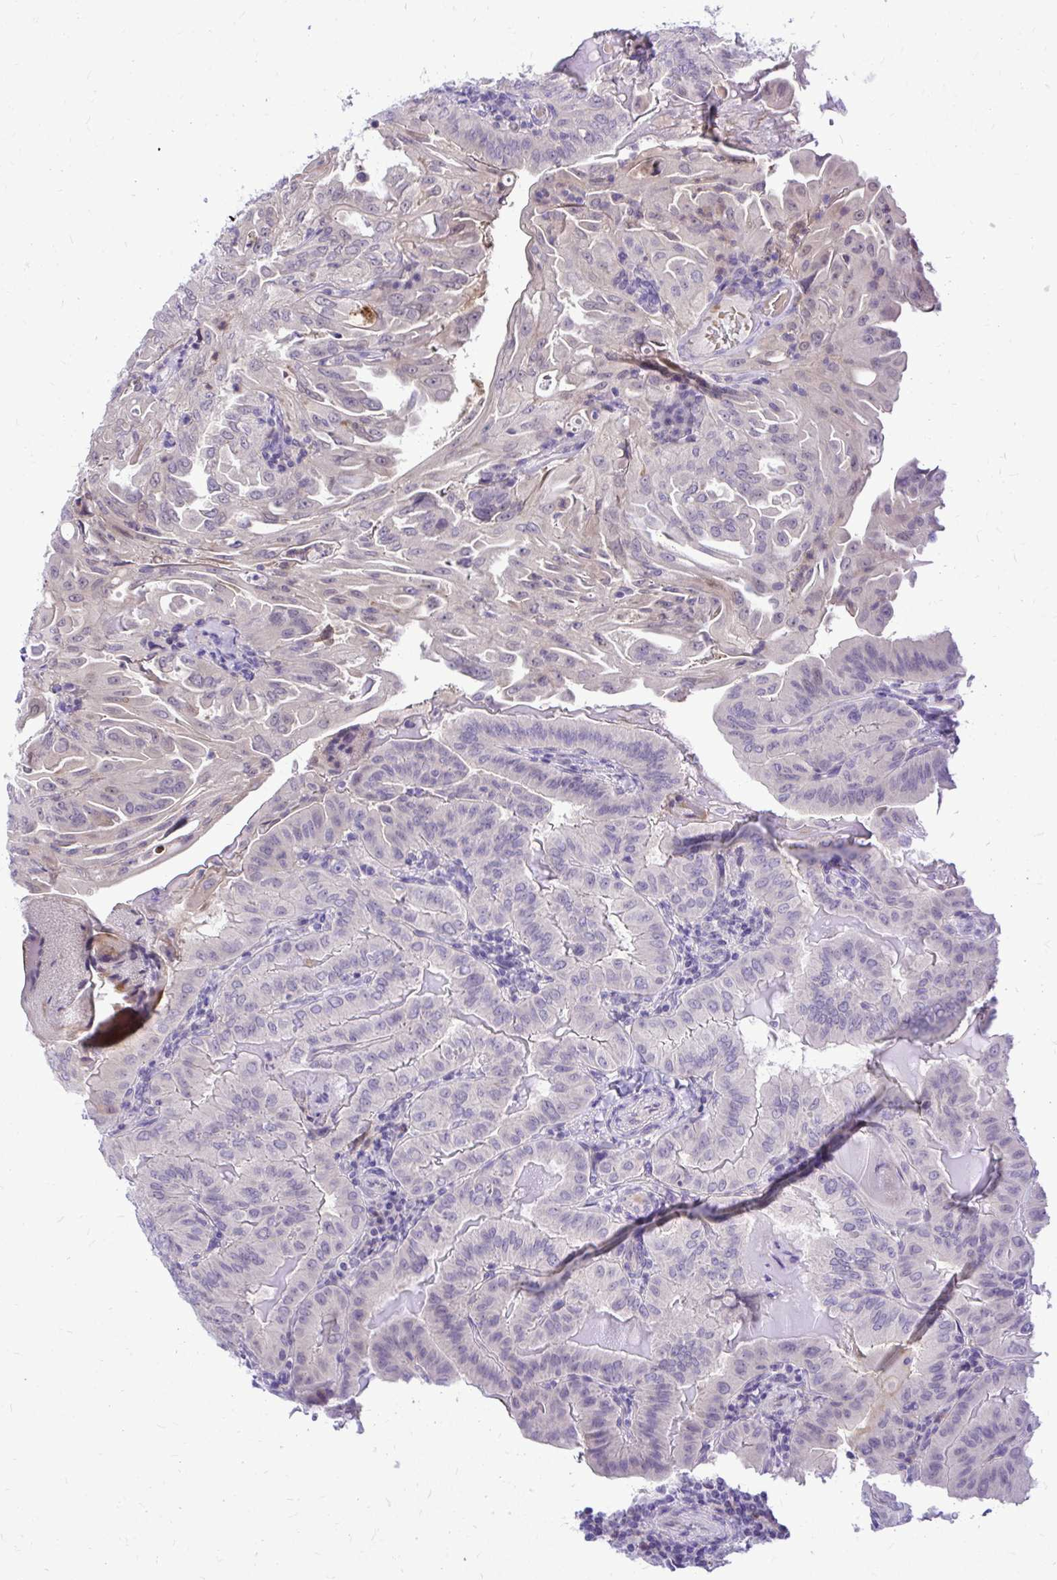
{"staining": {"intensity": "negative", "quantity": "none", "location": "none"}, "tissue": "thyroid cancer", "cell_type": "Tumor cells", "image_type": "cancer", "snomed": [{"axis": "morphology", "description": "Papillary adenocarcinoma, NOS"}, {"axis": "topography", "description": "Thyroid gland"}], "caption": "Thyroid cancer (papillary adenocarcinoma) was stained to show a protein in brown. There is no significant staining in tumor cells.", "gene": "ZSWIM9", "patient": {"sex": "female", "age": 68}}